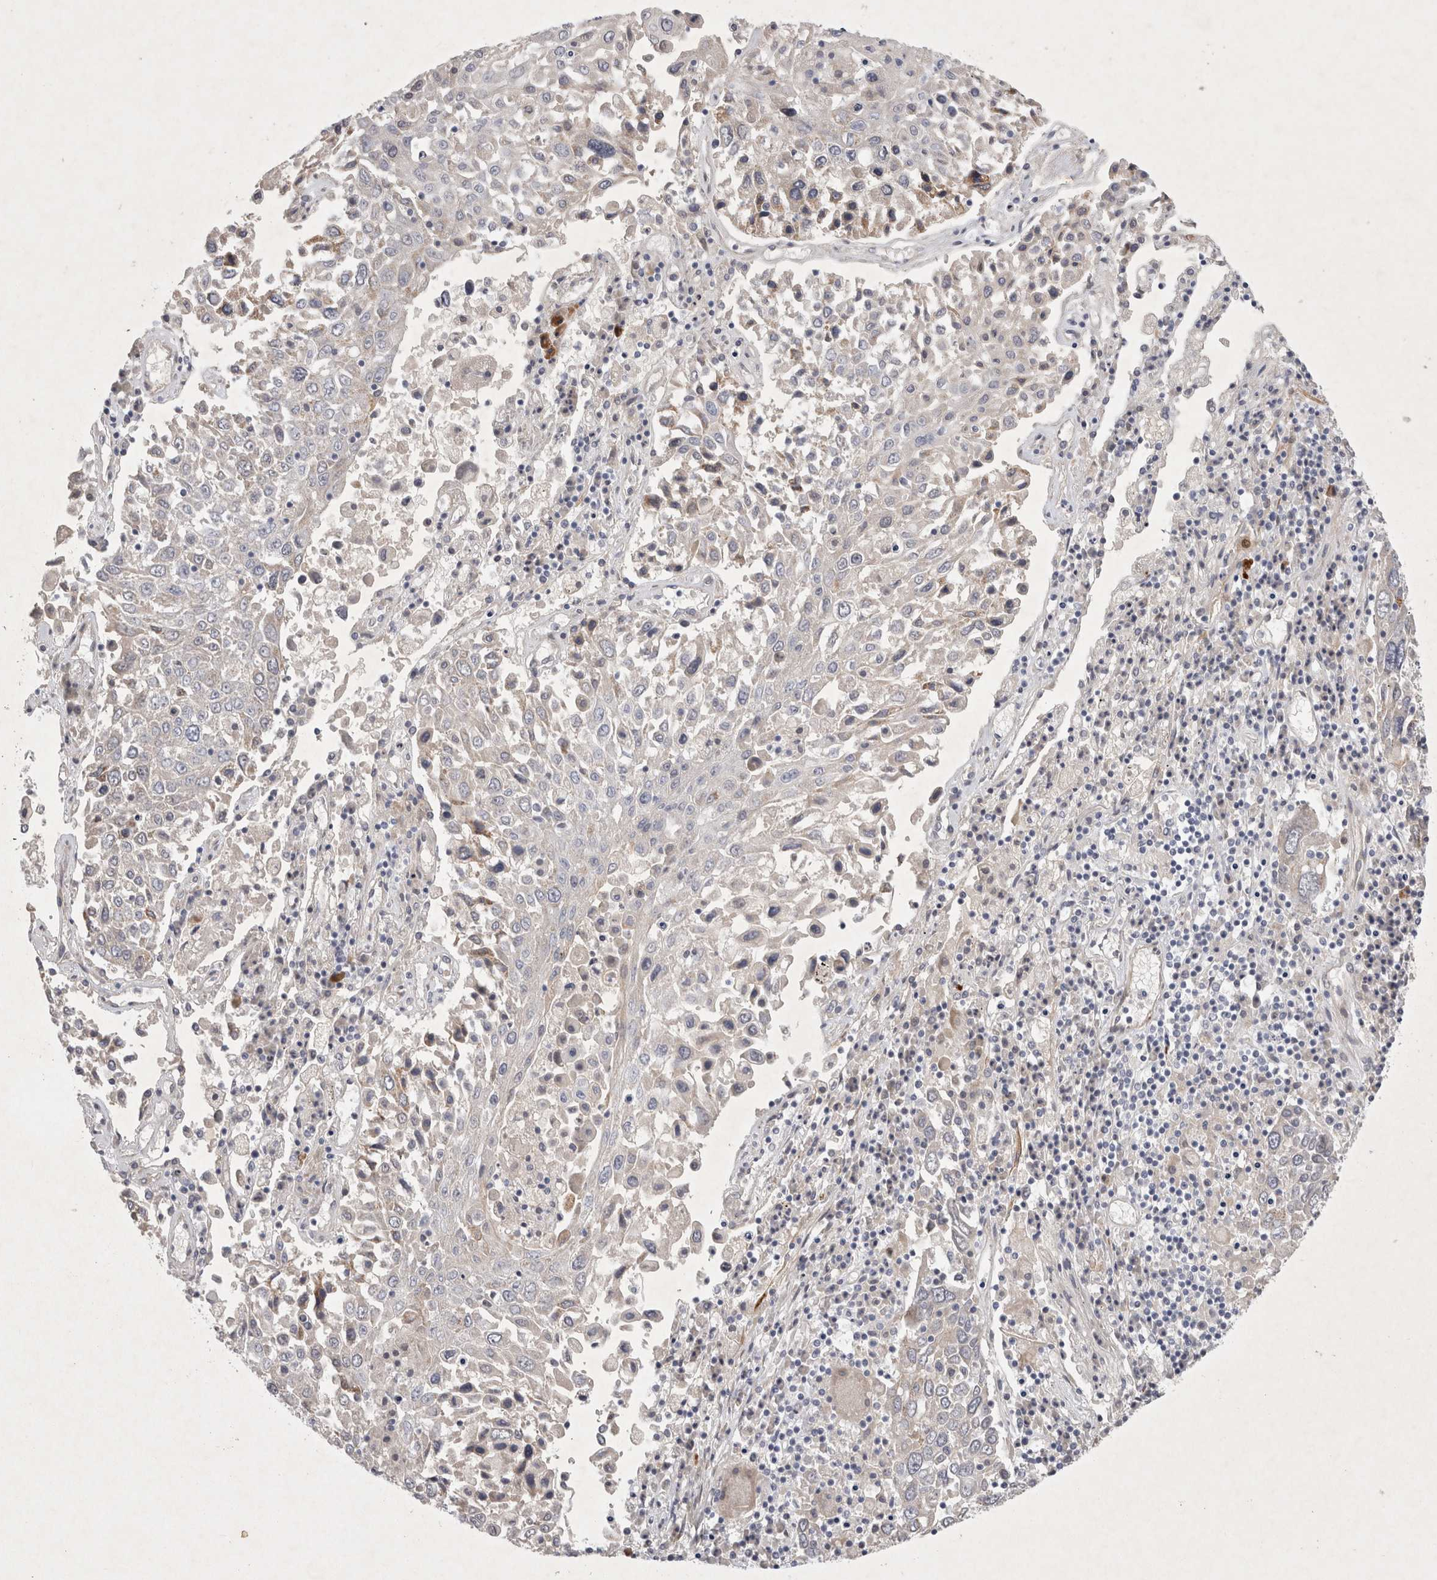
{"staining": {"intensity": "negative", "quantity": "none", "location": "none"}, "tissue": "lung cancer", "cell_type": "Tumor cells", "image_type": "cancer", "snomed": [{"axis": "morphology", "description": "Squamous cell carcinoma, NOS"}, {"axis": "topography", "description": "Lung"}], "caption": "DAB (3,3'-diaminobenzidine) immunohistochemical staining of human lung cancer (squamous cell carcinoma) exhibits no significant staining in tumor cells.", "gene": "BZW2", "patient": {"sex": "male", "age": 65}}